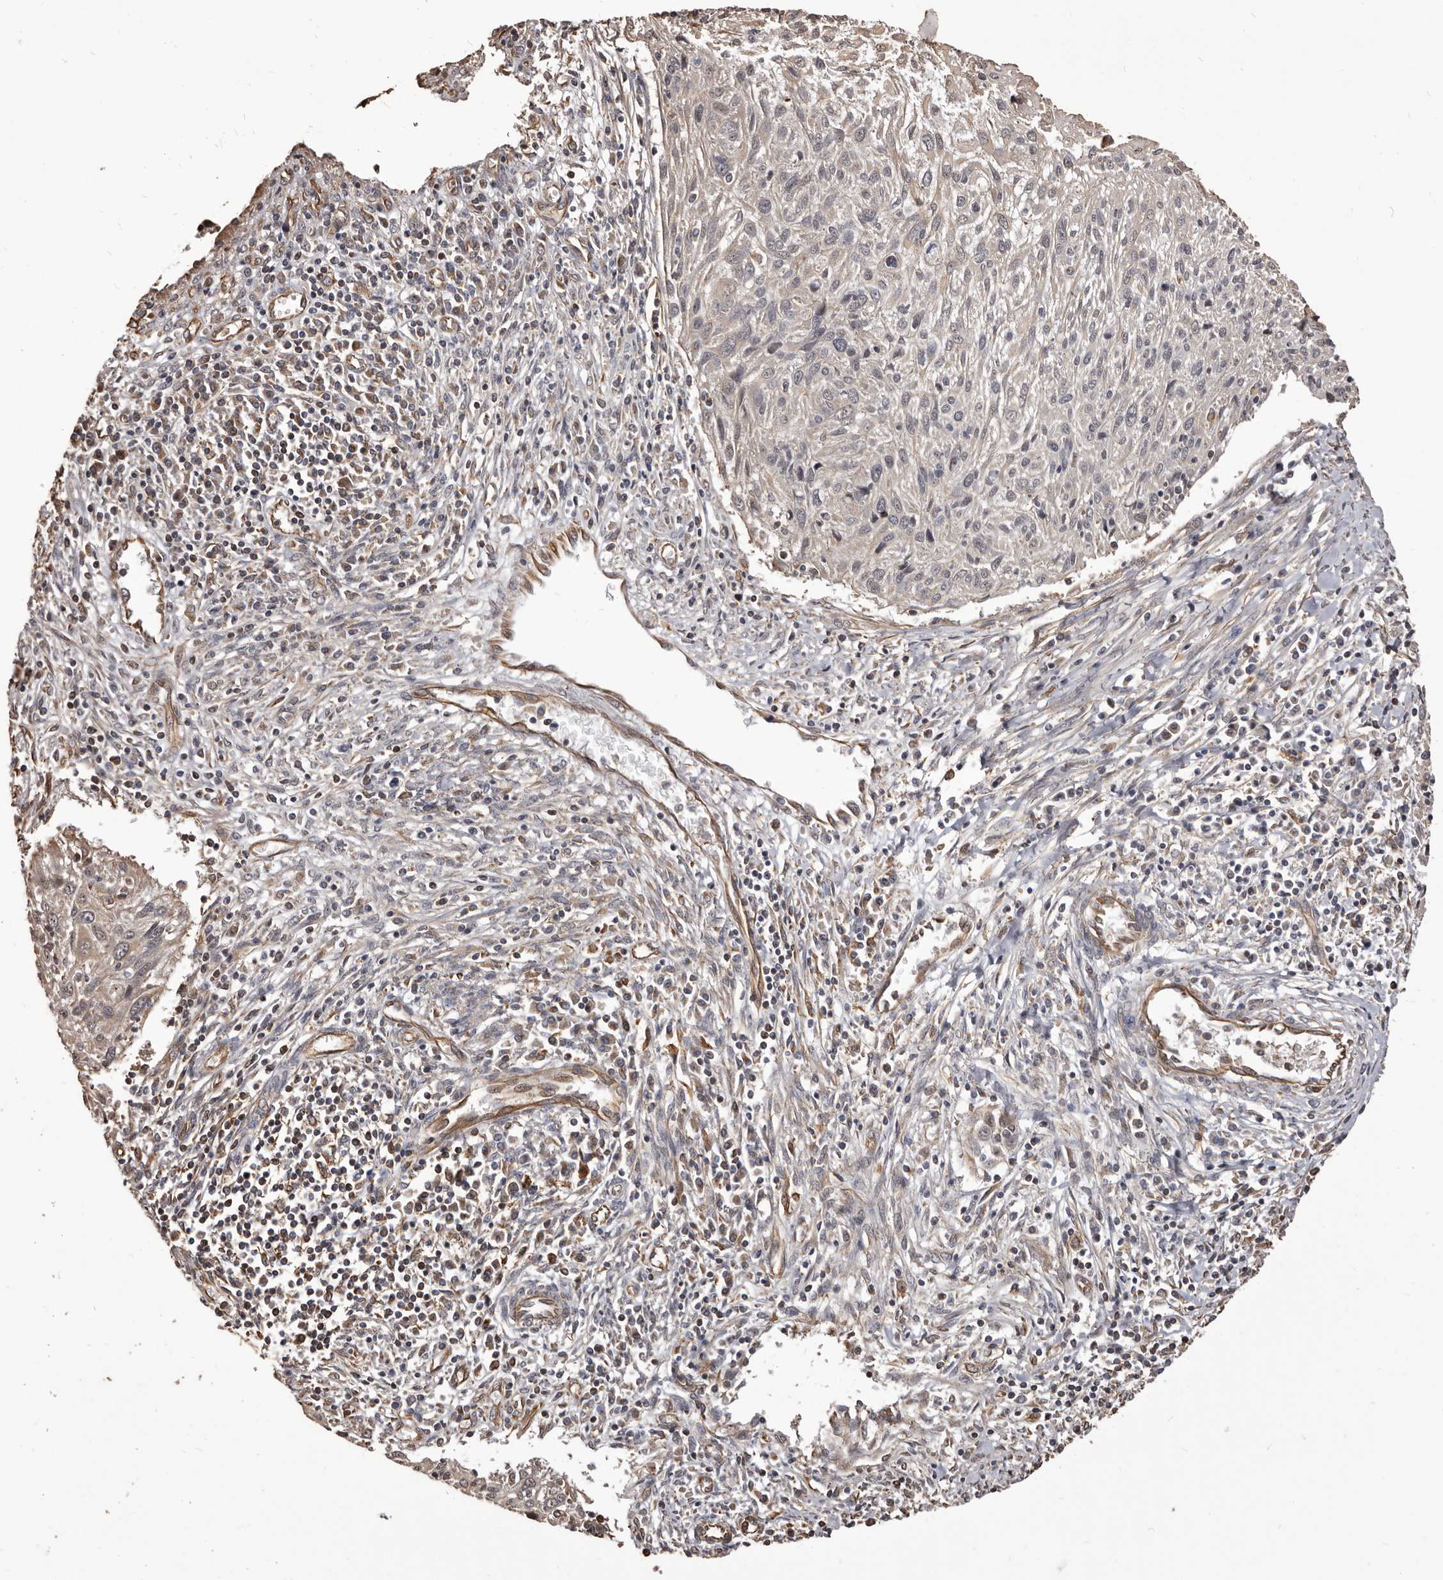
{"staining": {"intensity": "negative", "quantity": "none", "location": "none"}, "tissue": "cervical cancer", "cell_type": "Tumor cells", "image_type": "cancer", "snomed": [{"axis": "morphology", "description": "Squamous cell carcinoma, NOS"}, {"axis": "topography", "description": "Cervix"}], "caption": "This is a micrograph of immunohistochemistry (IHC) staining of cervical squamous cell carcinoma, which shows no positivity in tumor cells. (Brightfield microscopy of DAB (3,3'-diaminobenzidine) immunohistochemistry (IHC) at high magnification).", "gene": "ALPK1", "patient": {"sex": "female", "age": 51}}